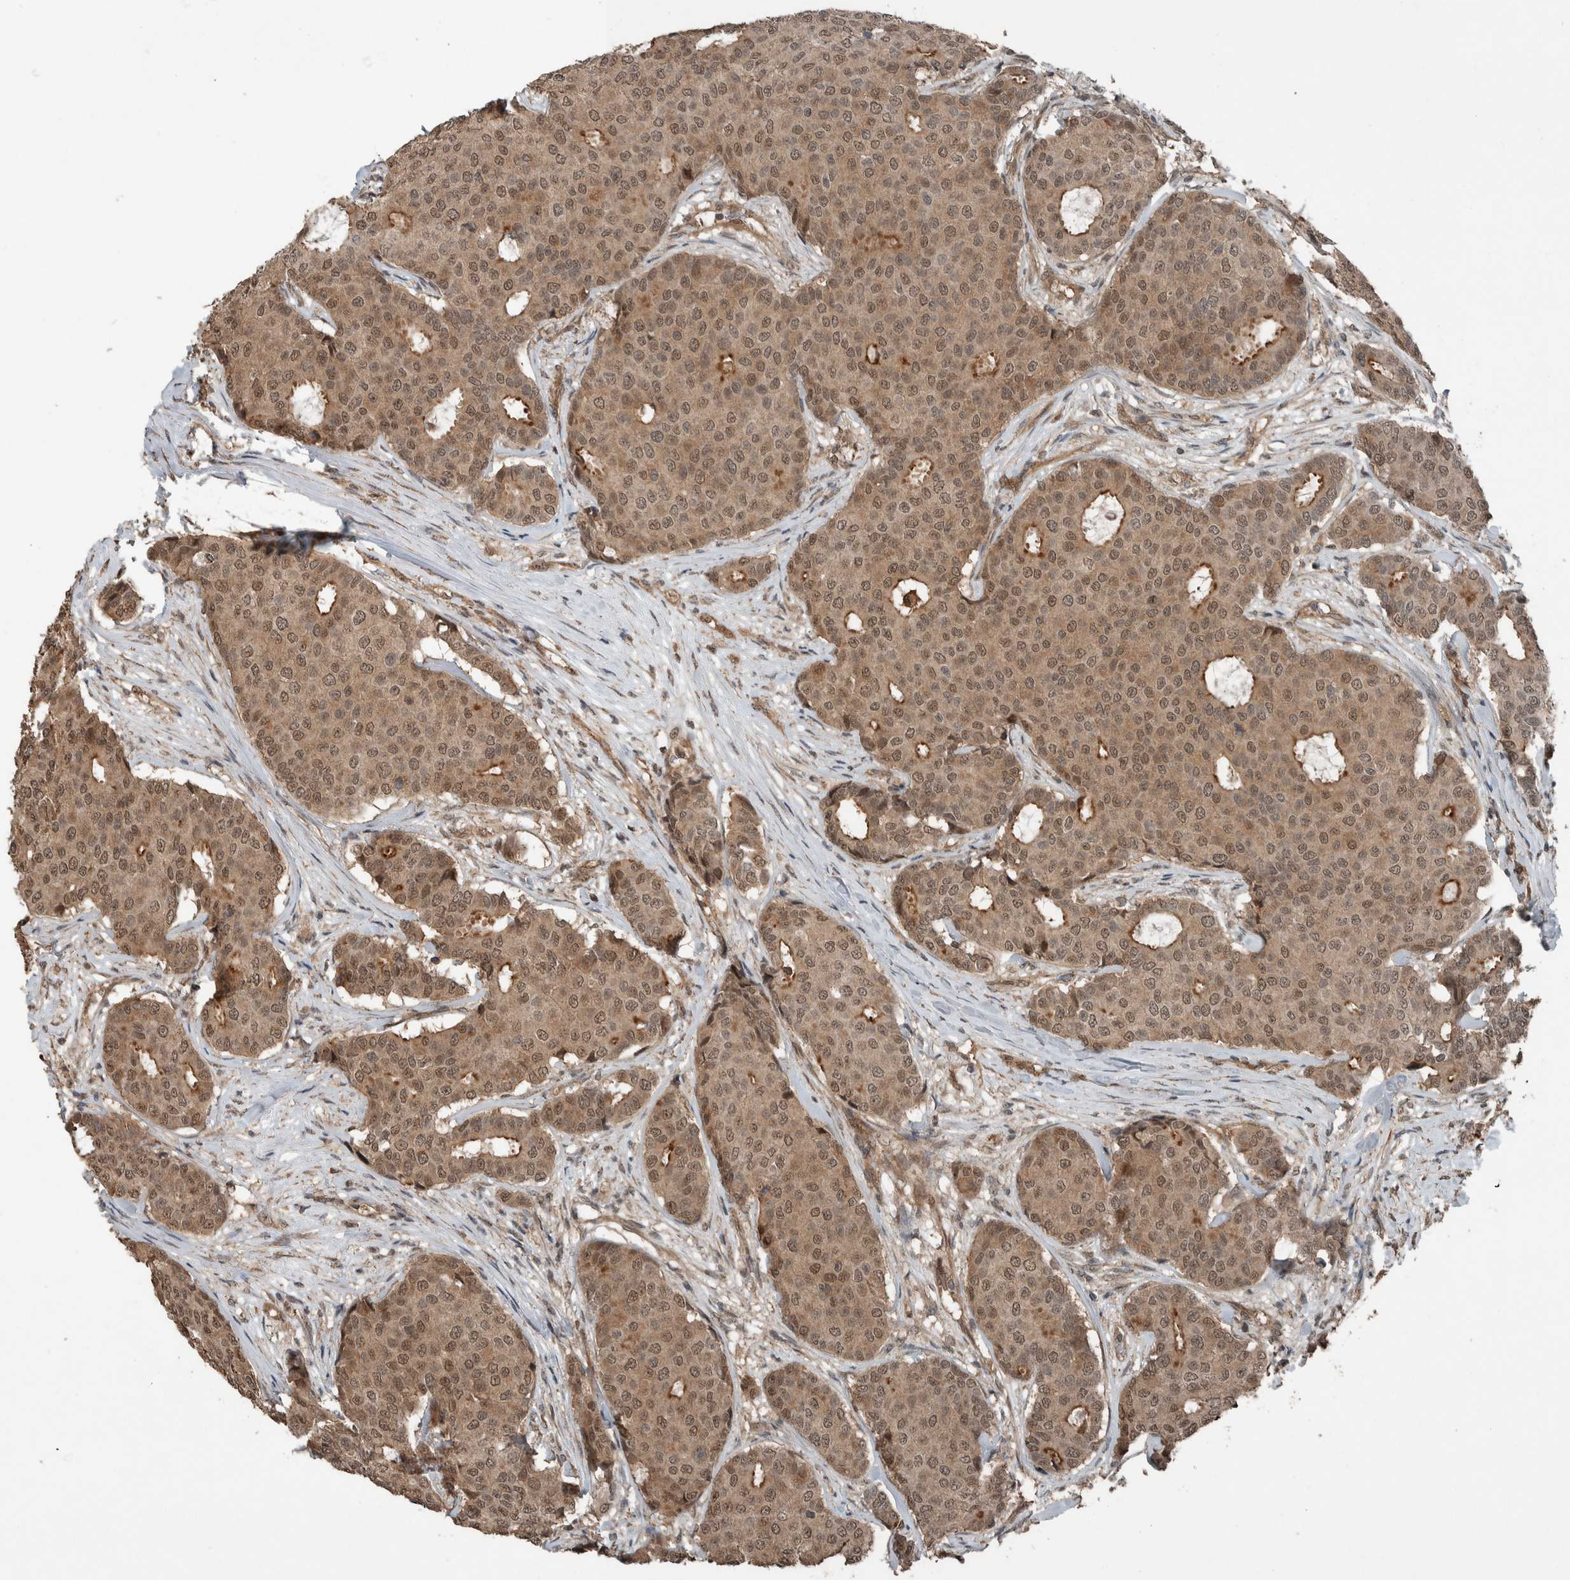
{"staining": {"intensity": "weak", "quantity": ">75%", "location": "cytoplasmic/membranous,nuclear"}, "tissue": "breast cancer", "cell_type": "Tumor cells", "image_type": "cancer", "snomed": [{"axis": "morphology", "description": "Duct carcinoma"}, {"axis": "topography", "description": "Breast"}], "caption": "A micrograph showing weak cytoplasmic/membranous and nuclear staining in about >75% of tumor cells in invasive ductal carcinoma (breast), as visualized by brown immunohistochemical staining.", "gene": "MYO1E", "patient": {"sex": "female", "age": 75}}